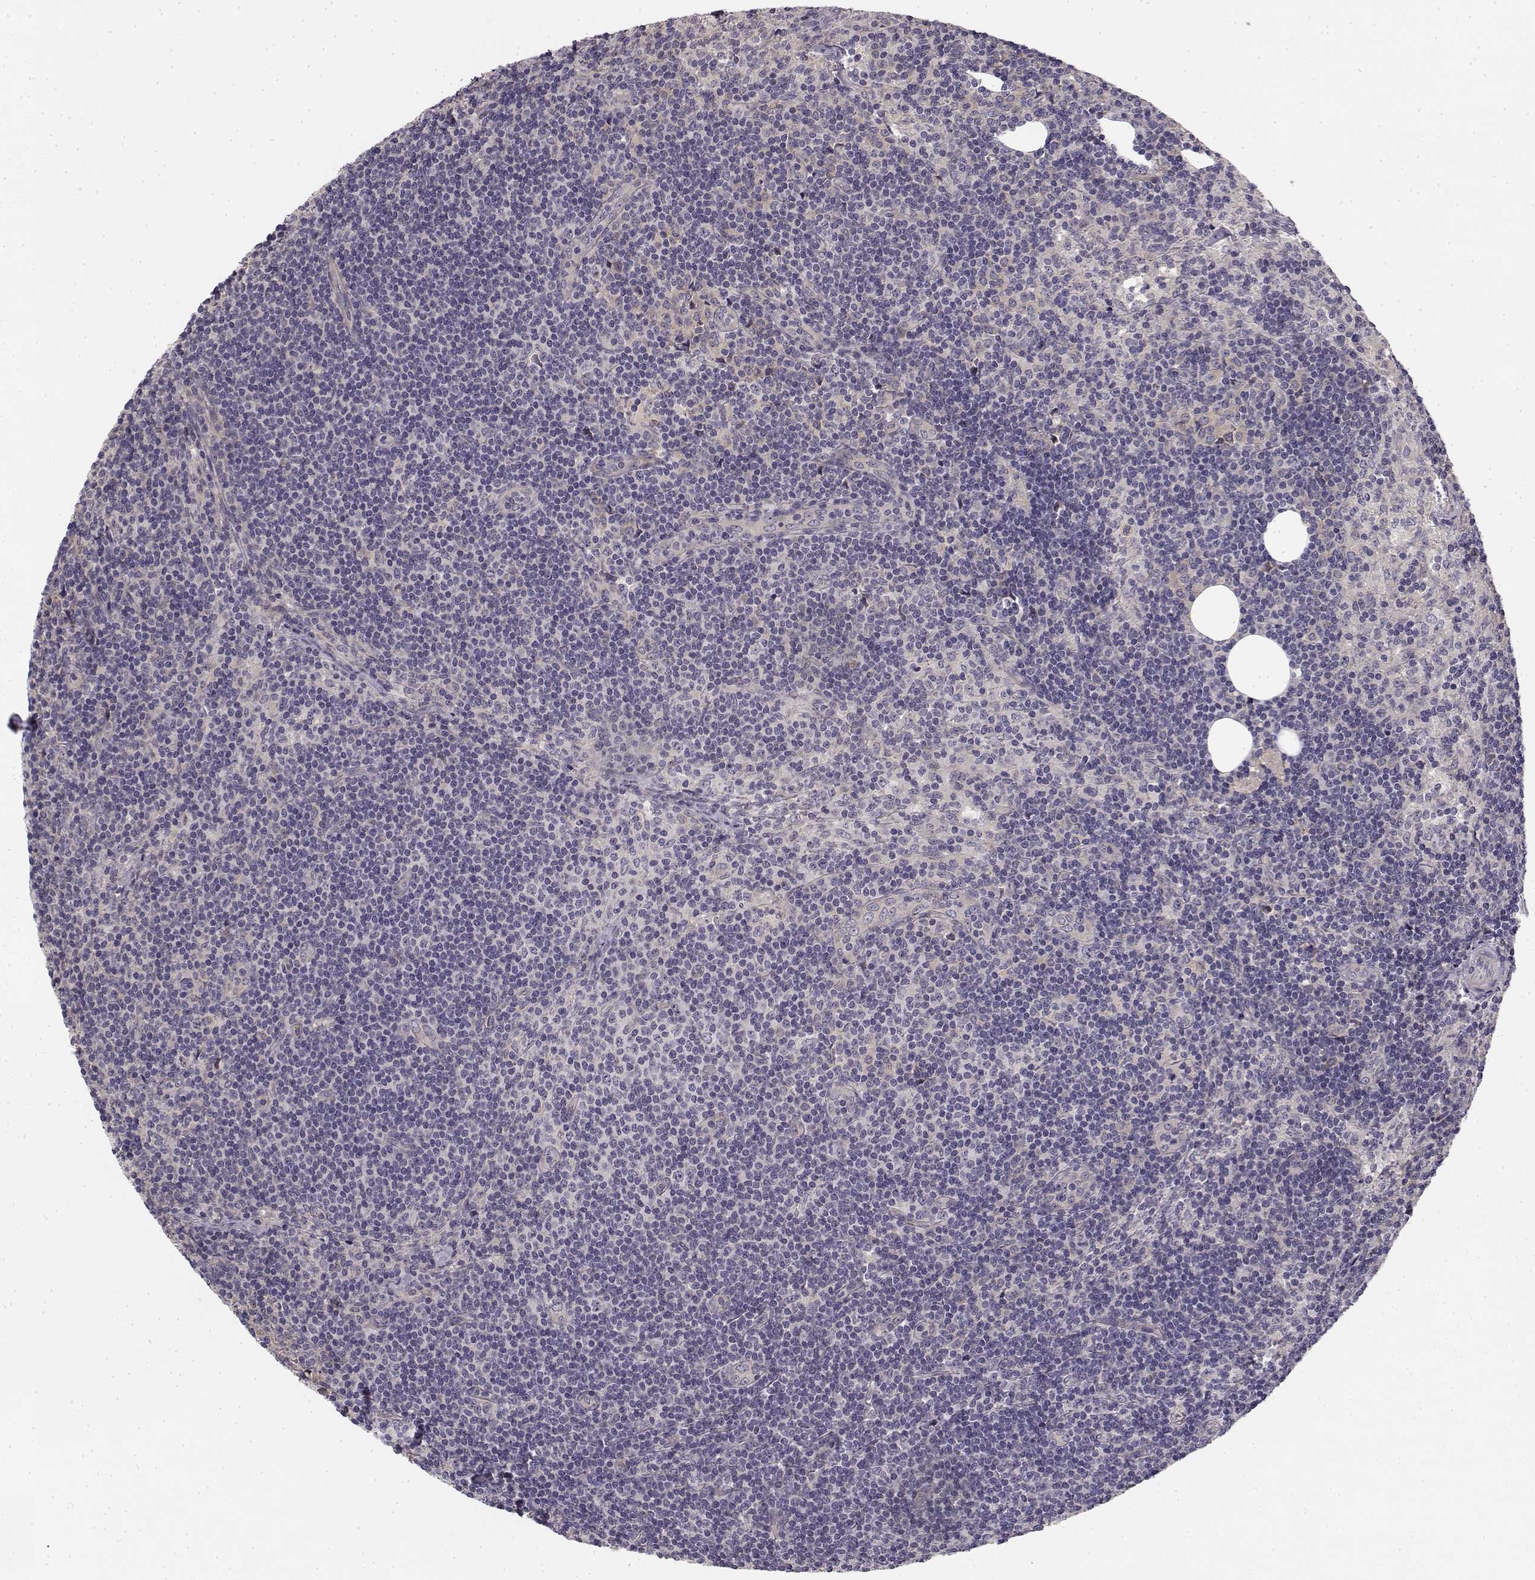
{"staining": {"intensity": "negative", "quantity": "none", "location": "none"}, "tissue": "lymph node", "cell_type": "Germinal center cells", "image_type": "normal", "snomed": [{"axis": "morphology", "description": "Normal tissue, NOS"}, {"axis": "topography", "description": "Lymph node"}], "caption": "High magnification brightfield microscopy of normal lymph node stained with DAB (brown) and counterstained with hematoxylin (blue): germinal center cells show no significant positivity. Nuclei are stained in blue.", "gene": "MED12L", "patient": {"sex": "female", "age": 41}}